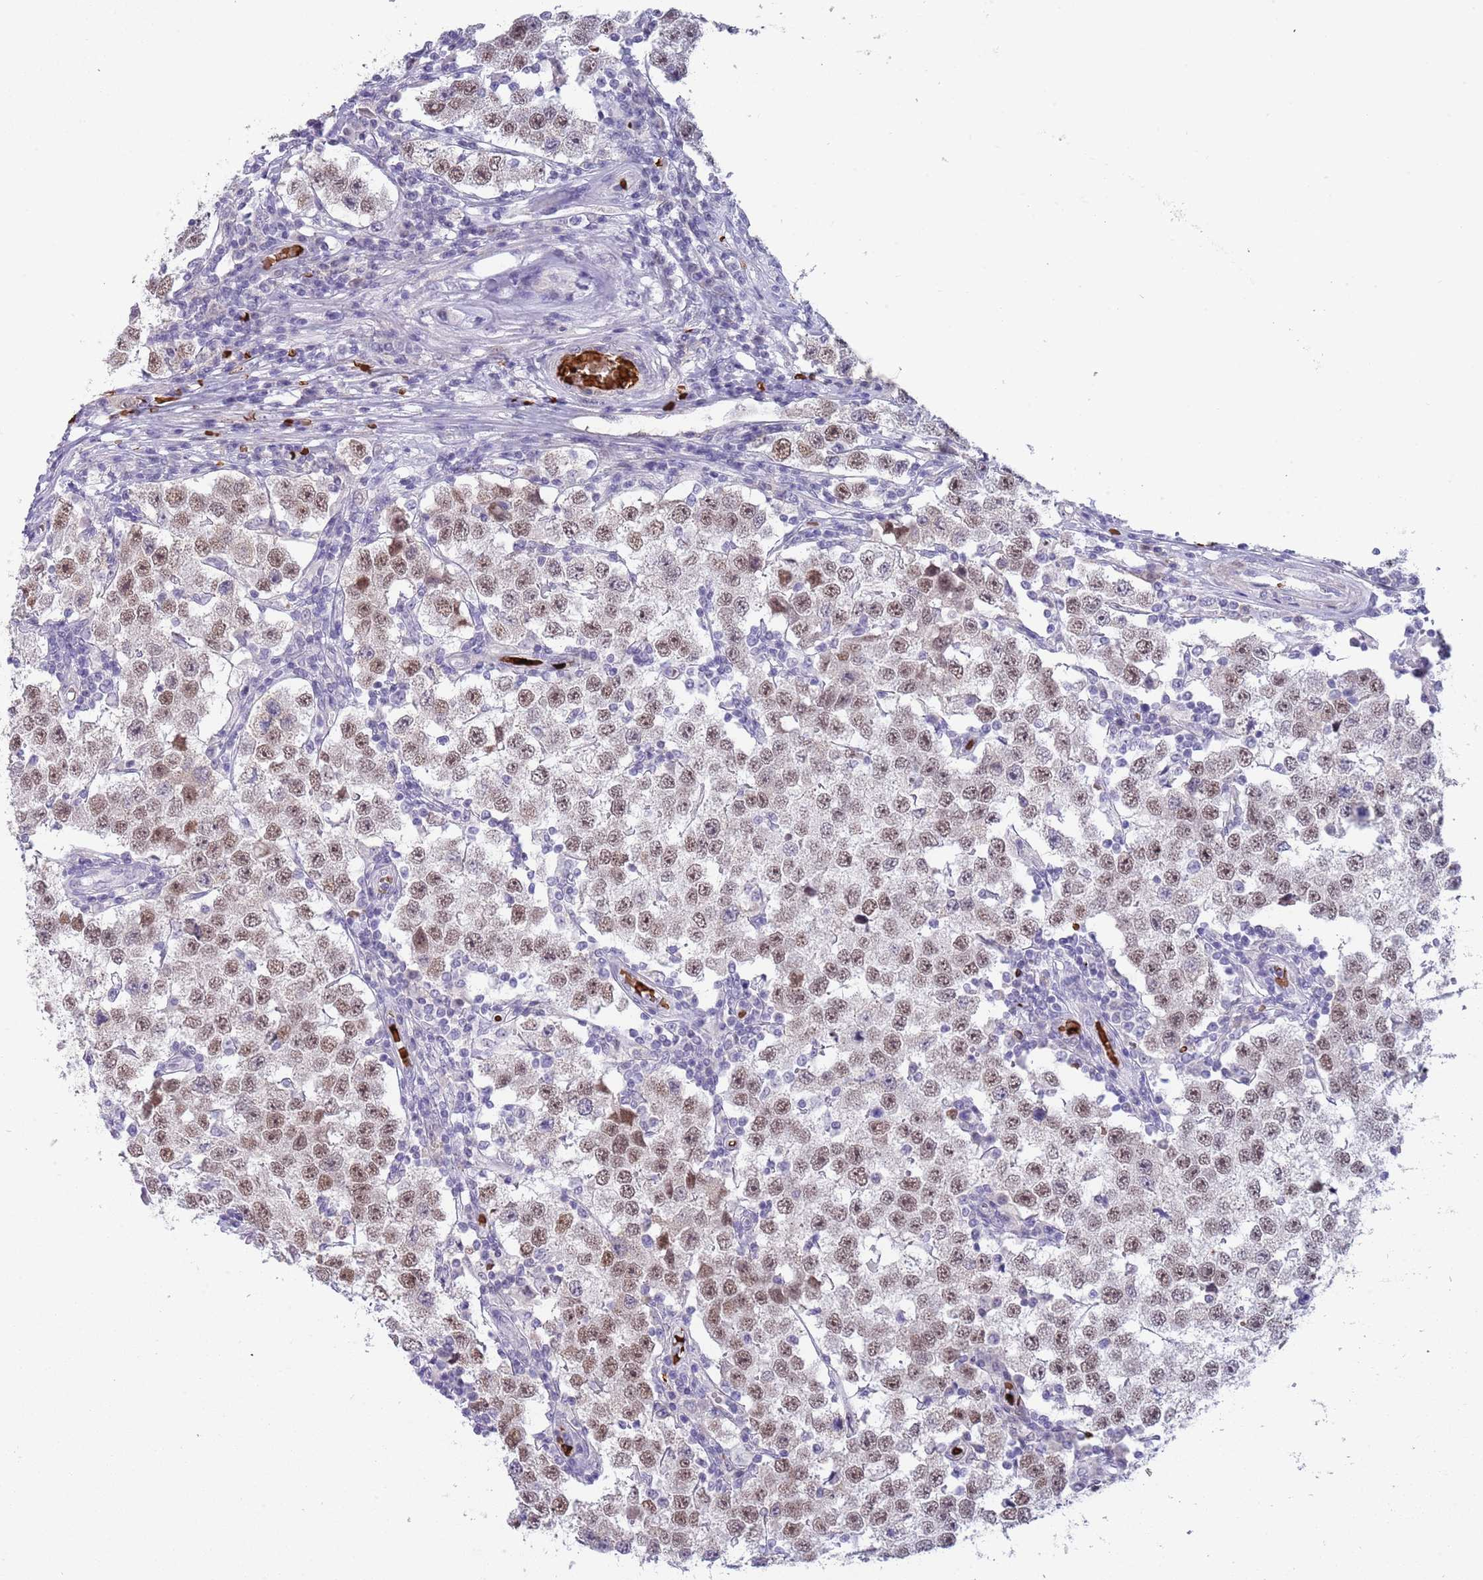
{"staining": {"intensity": "moderate", "quantity": ">75%", "location": "nuclear"}, "tissue": "testis cancer", "cell_type": "Tumor cells", "image_type": "cancer", "snomed": [{"axis": "morphology", "description": "Seminoma, NOS"}, {"axis": "topography", "description": "Testis"}], "caption": "IHC of testis cancer exhibits medium levels of moderate nuclear positivity in about >75% of tumor cells. (IHC, brightfield microscopy, high magnification).", "gene": "LYPD6B", "patient": {"sex": "male", "age": 34}}